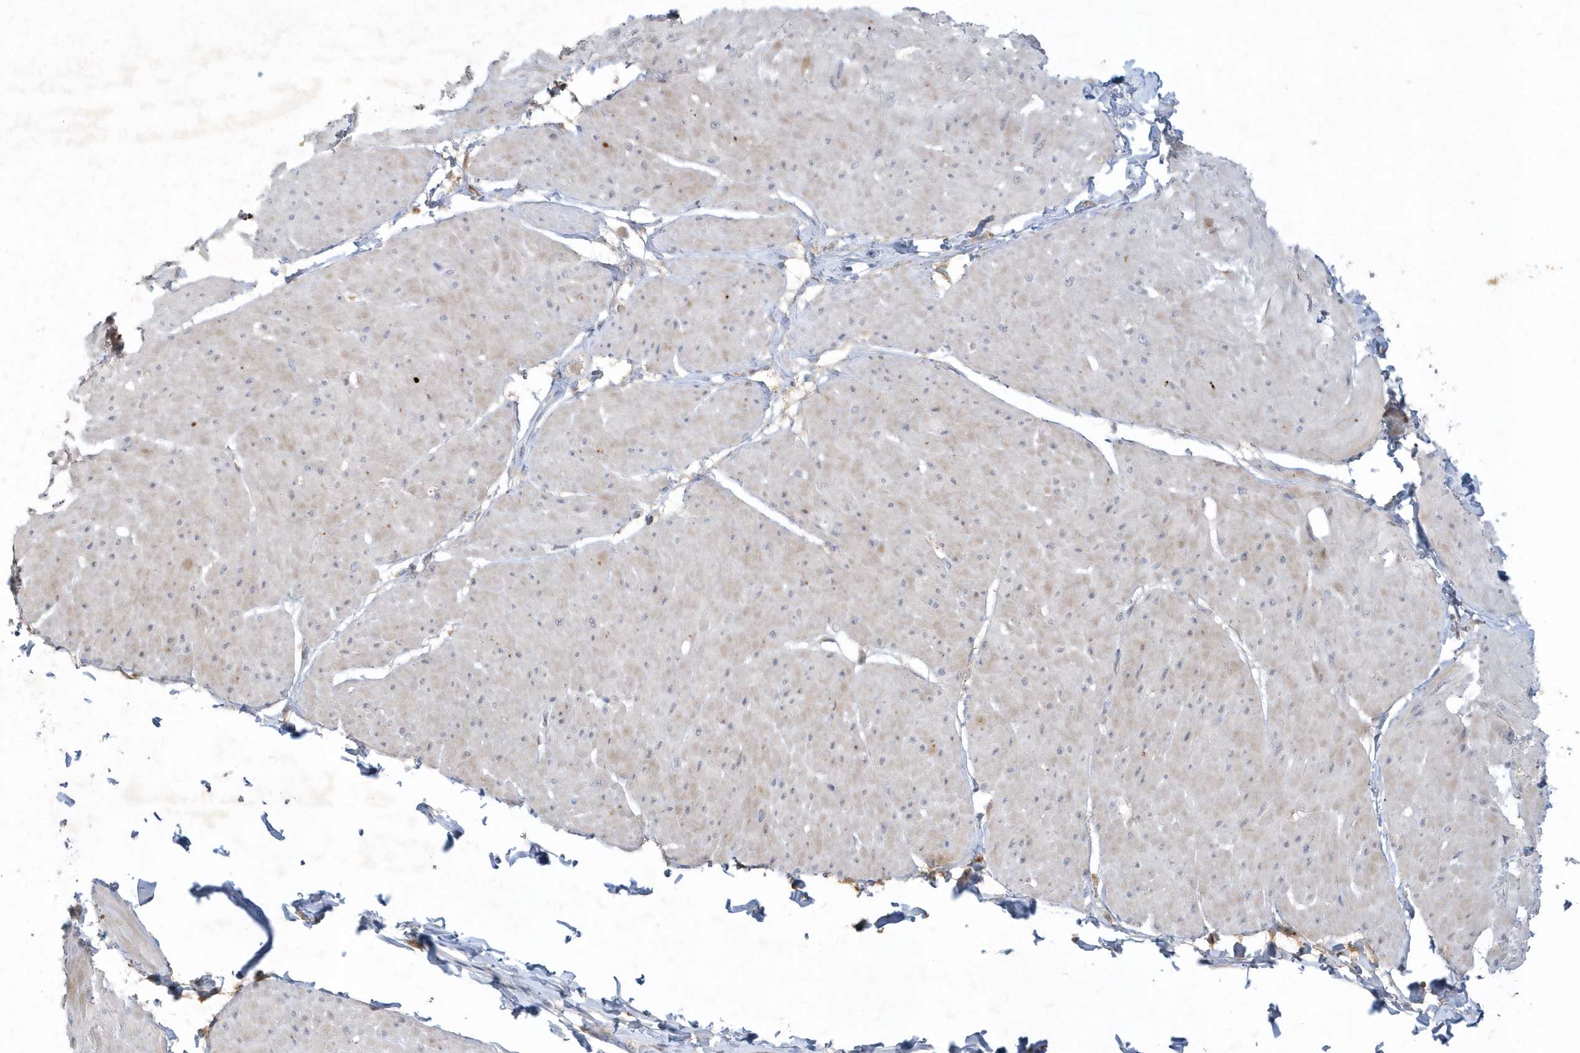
{"staining": {"intensity": "negative", "quantity": "none", "location": "none"}, "tissue": "smooth muscle", "cell_type": "Smooth muscle cells", "image_type": "normal", "snomed": [{"axis": "morphology", "description": "Urothelial carcinoma, High grade"}, {"axis": "topography", "description": "Urinary bladder"}], "caption": "DAB (3,3'-diaminobenzidine) immunohistochemical staining of benign smooth muscle shows no significant expression in smooth muscle cells. The staining was performed using DAB (3,3'-diaminobenzidine) to visualize the protein expression in brown, while the nuclei were stained in blue with hematoxylin (Magnification: 20x).", "gene": "THG1L", "patient": {"sex": "male", "age": 46}}